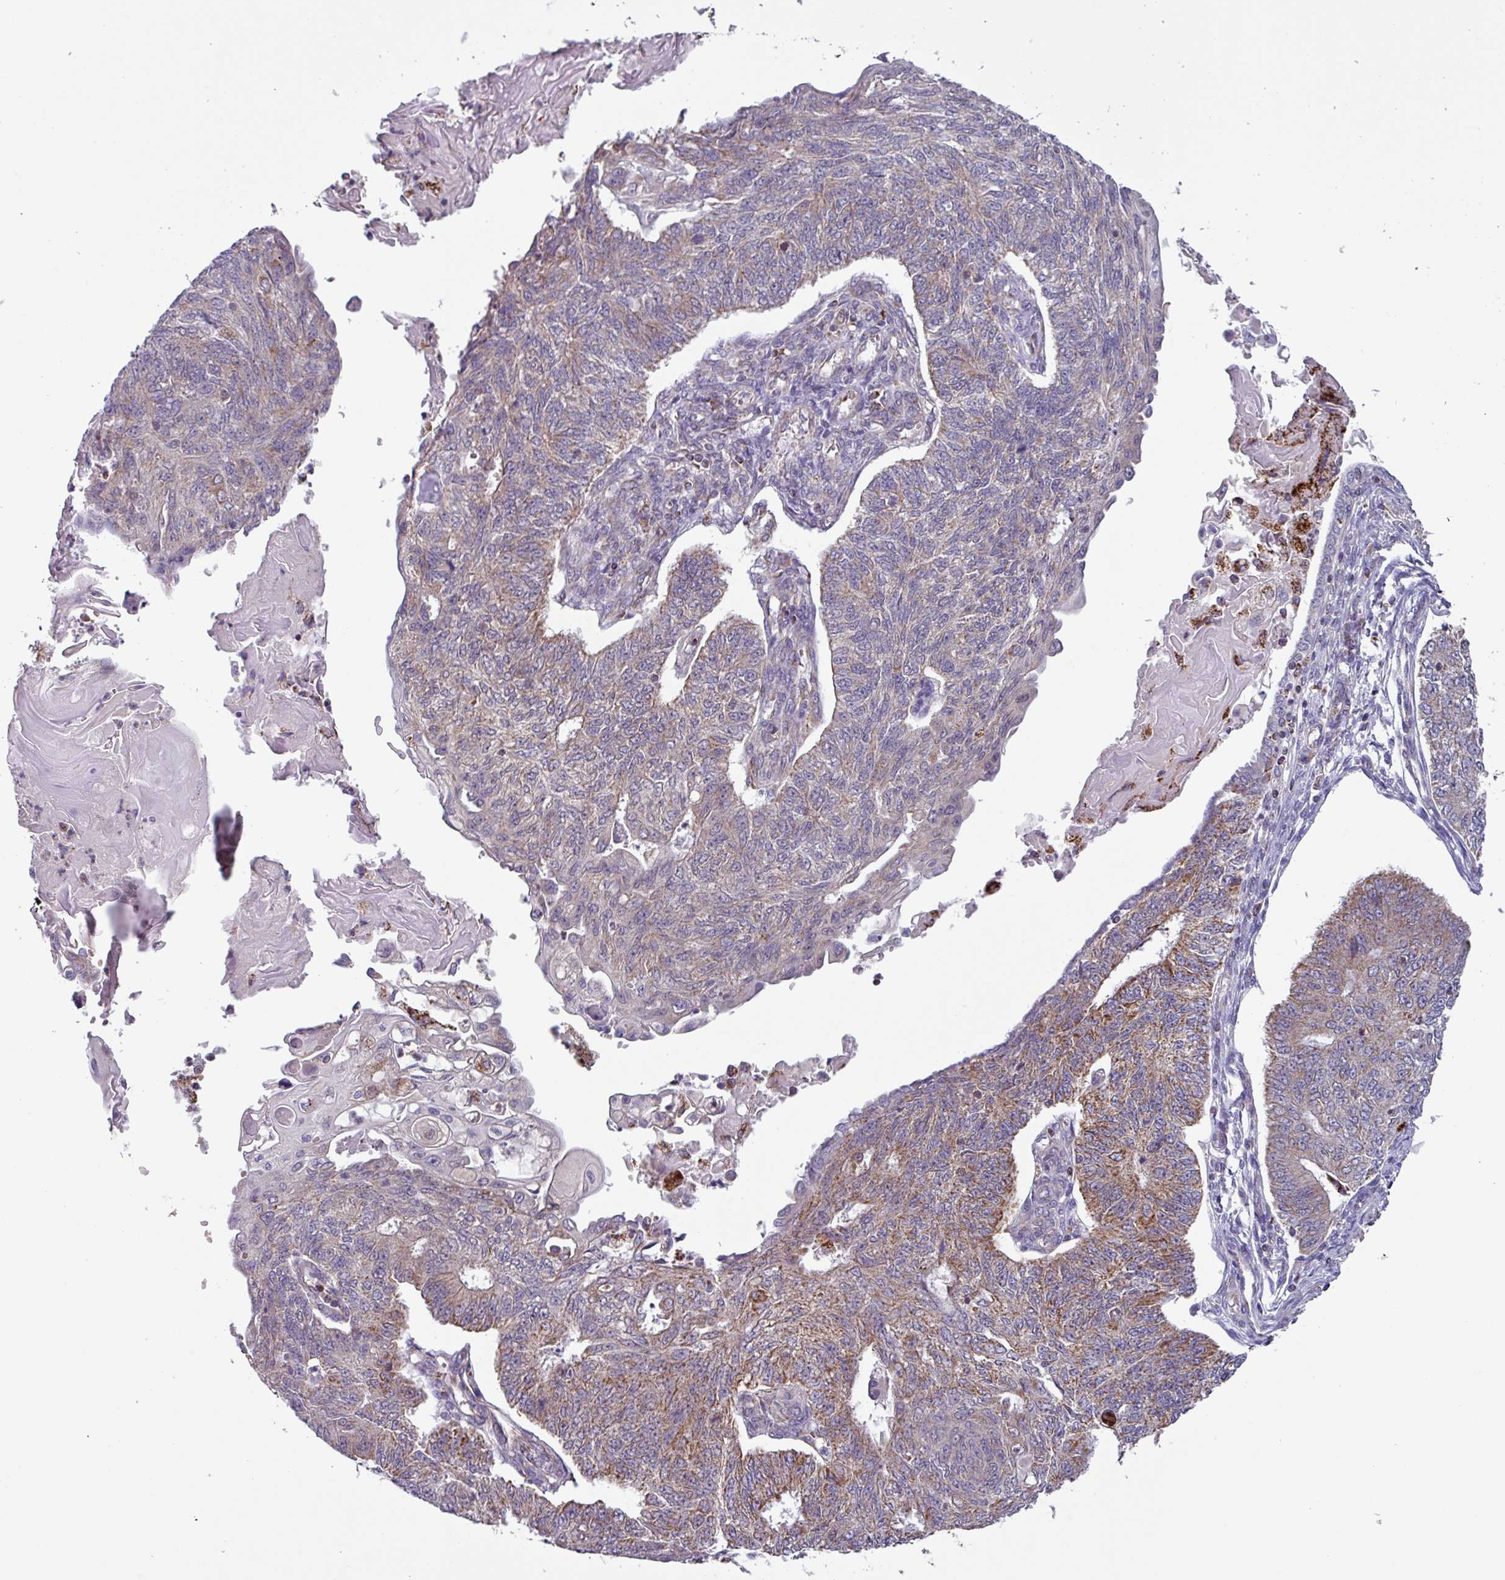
{"staining": {"intensity": "moderate", "quantity": "<25%", "location": "cytoplasmic/membranous"}, "tissue": "endometrial cancer", "cell_type": "Tumor cells", "image_type": "cancer", "snomed": [{"axis": "morphology", "description": "Adenocarcinoma, NOS"}, {"axis": "topography", "description": "Endometrium"}], "caption": "Immunohistochemical staining of human endometrial cancer reveals low levels of moderate cytoplasmic/membranous staining in approximately <25% of tumor cells. The protein of interest is stained brown, and the nuclei are stained in blue (DAB (3,3'-diaminobenzidine) IHC with brightfield microscopy, high magnification).", "gene": "AKIRIN1", "patient": {"sex": "female", "age": 32}}